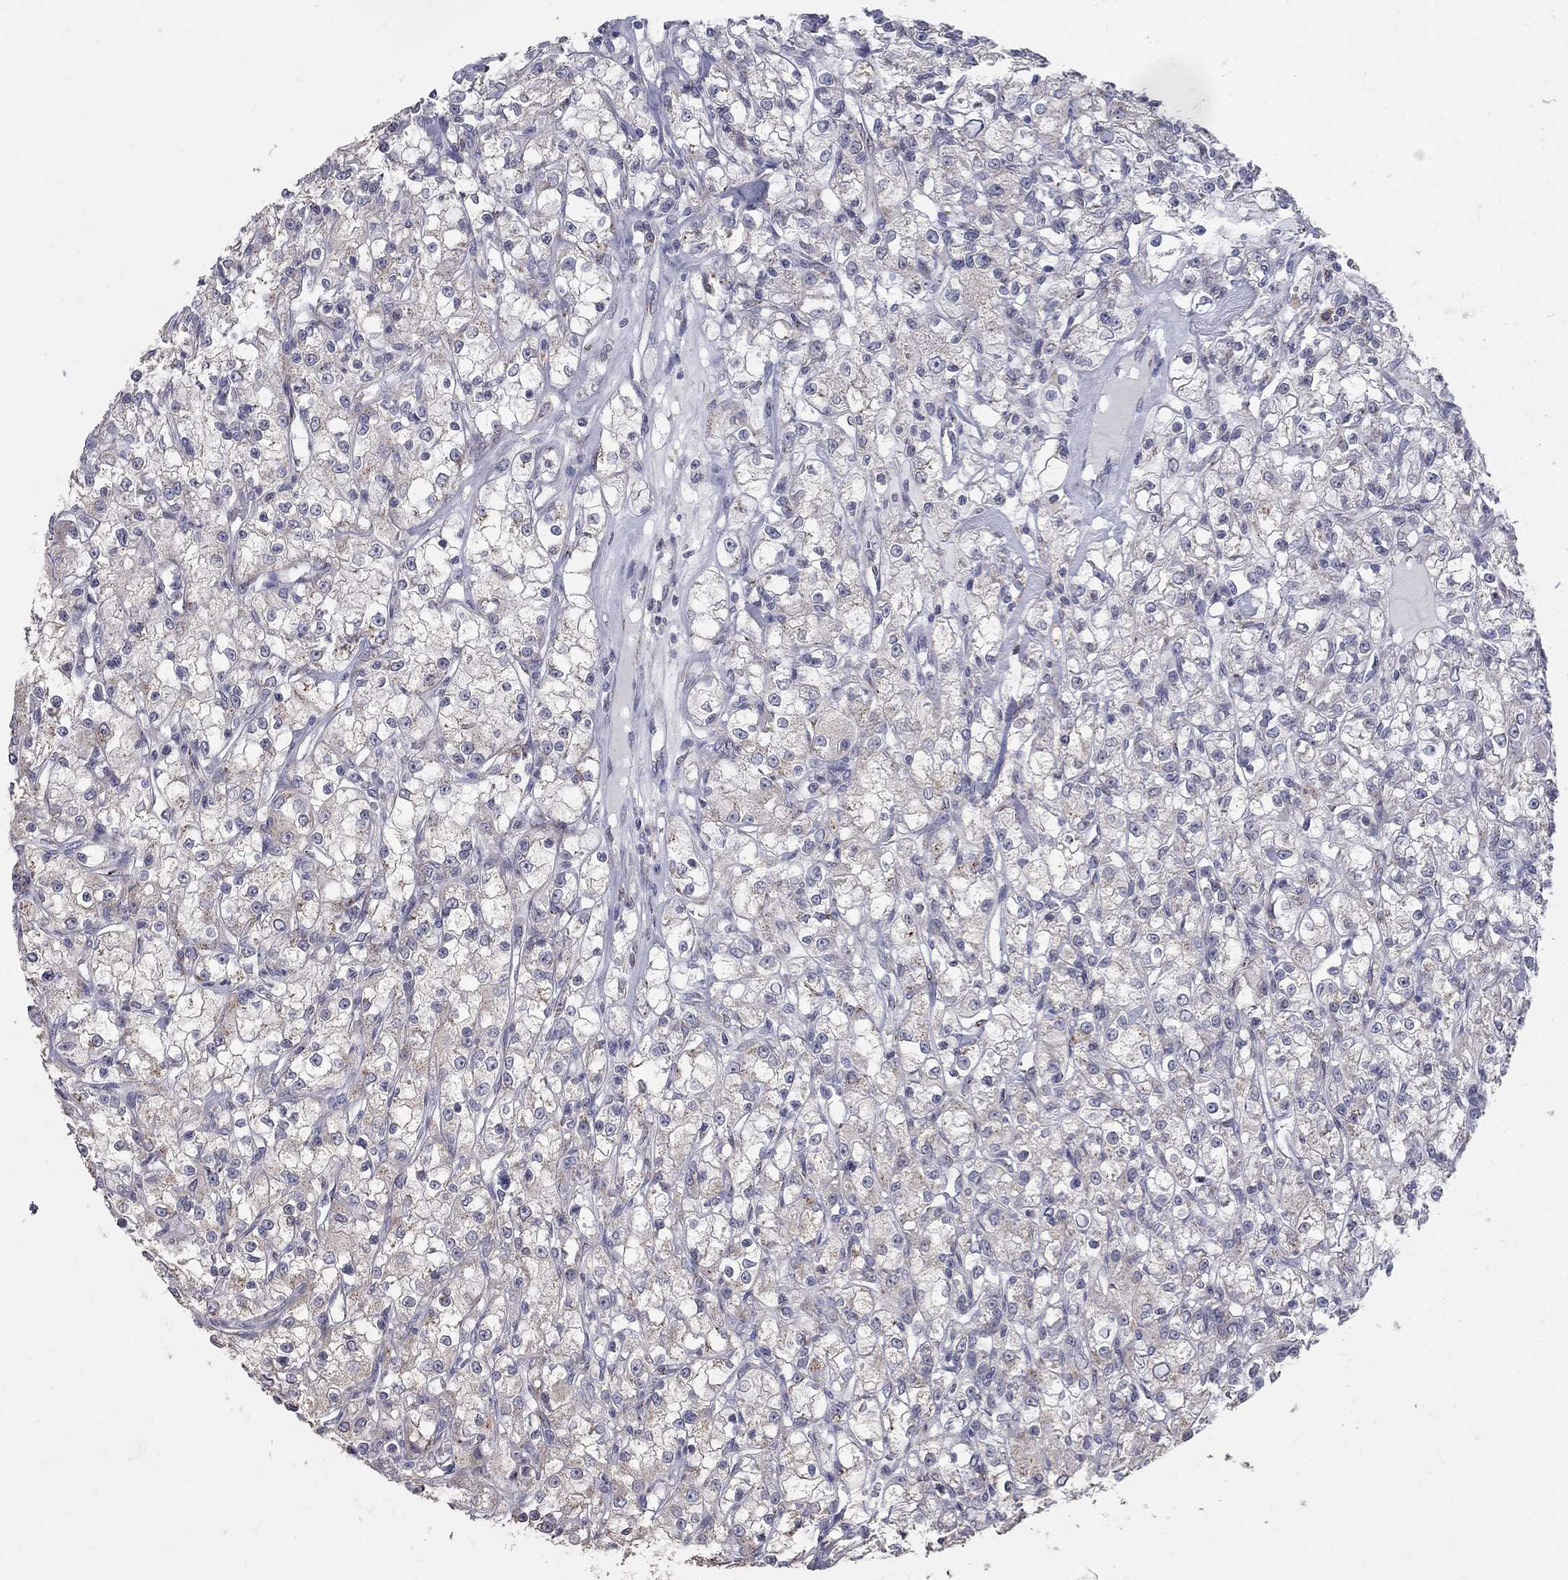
{"staining": {"intensity": "negative", "quantity": "none", "location": "none"}, "tissue": "renal cancer", "cell_type": "Tumor cells", "image_type": "cancer", "snomed": [{"axis": "morphology", "description": "Adenocarcinoma, NOS"}, {"axis": "topography", "description": "Kidney"}], "caption": "Tumor cells show no significant staining in renal adenocarcinoma.", "gene": "KIAA0319L", "patient": {"sex": "female", "age": 59}}